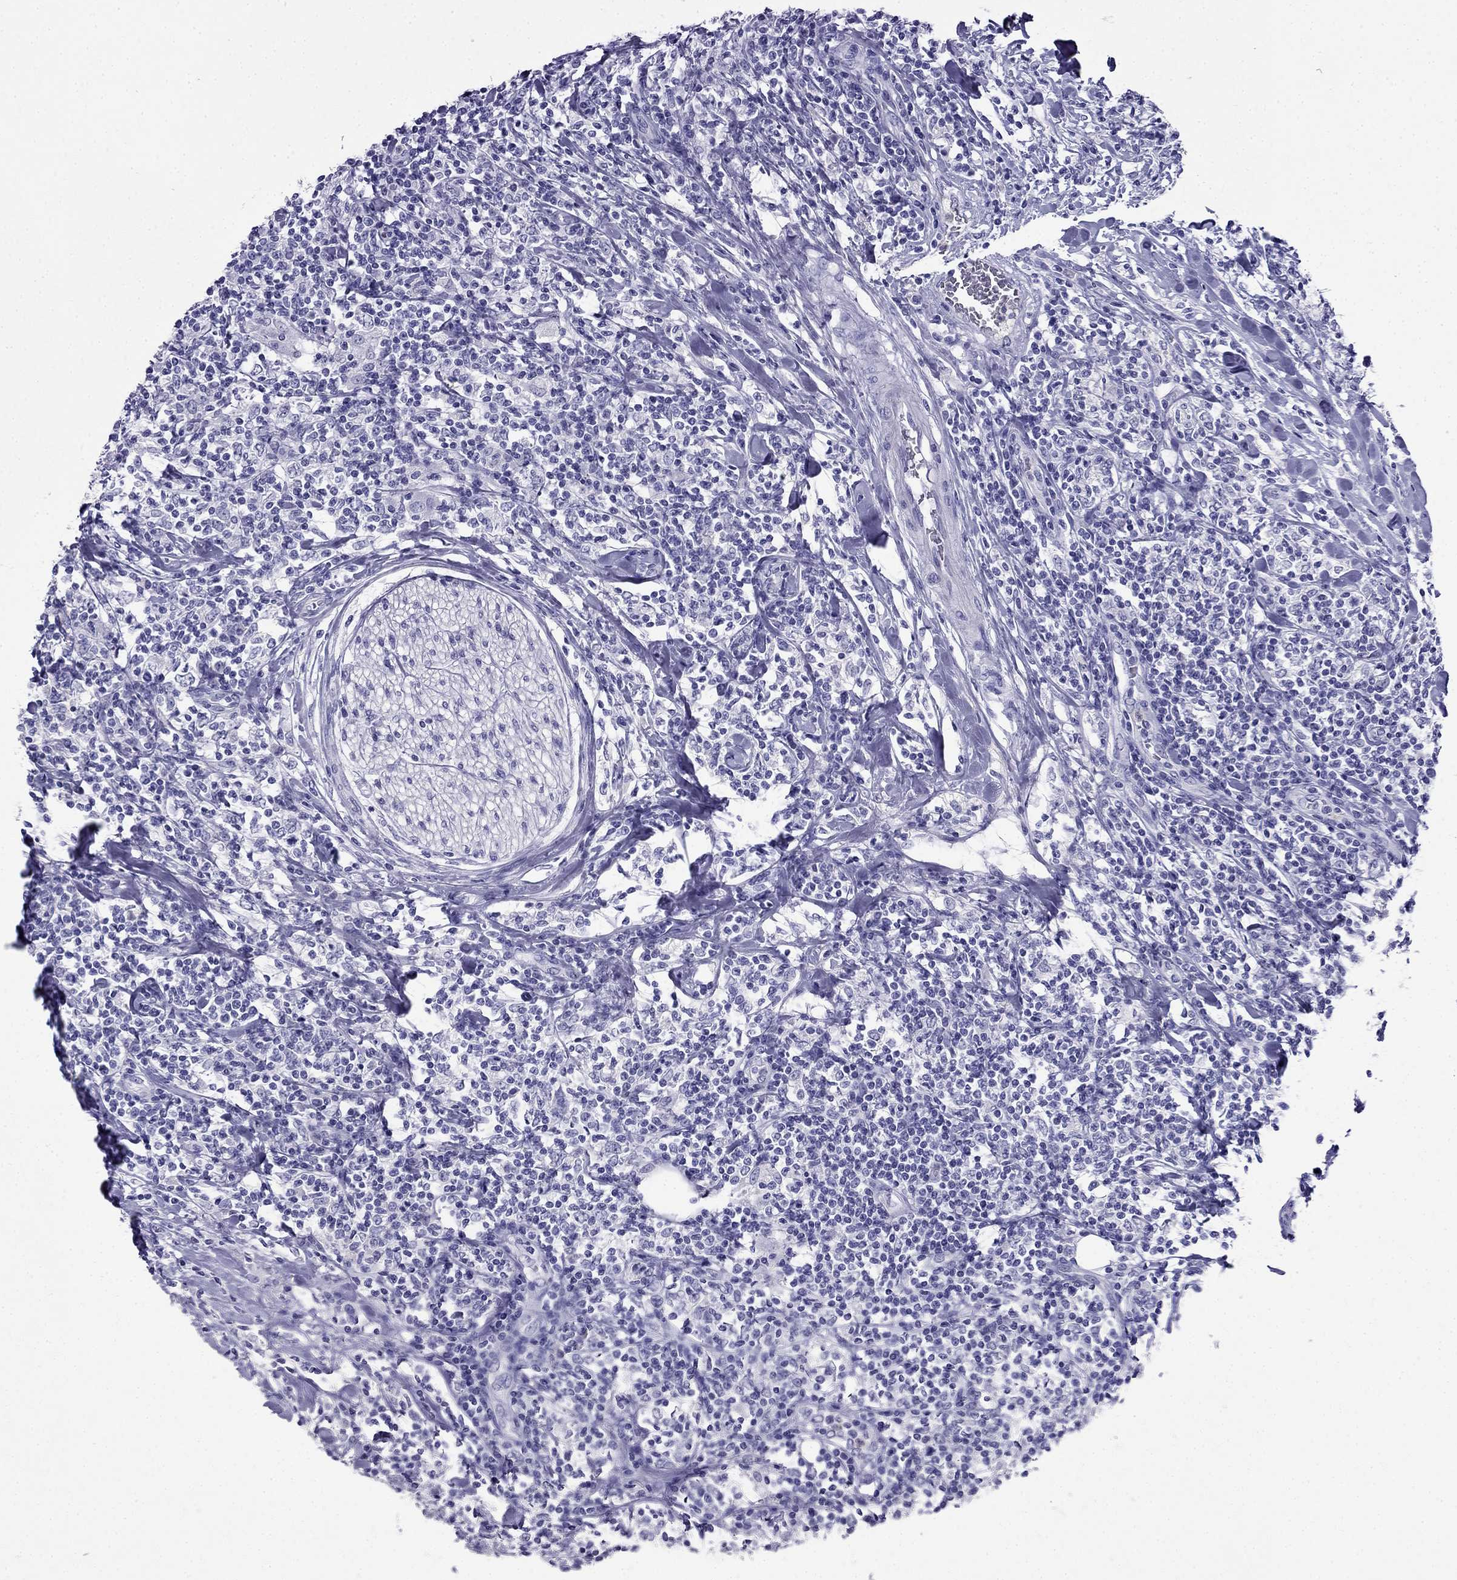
{"staining": {"intensity": "negative", "quantity": "none", "location": "none"}, "tissue": "lymphoma", "cell_type": "Tumor cells", "image_type": "cancer", "snomed": [{"axis": "morphology", "description": "Malignant lymphoma, non-Hodgkin's type, High grade"}, {"axis": "topography", "description": "Lymph node"}], "caption": "Tumor cells are negative for protein expression in human lymphoma. (Brightfield microscopy of DAB immunohistochemistry (IHC) at high magnification).", "gene": "CDHR4", "patient": {"sex": "female", "age": 84}}